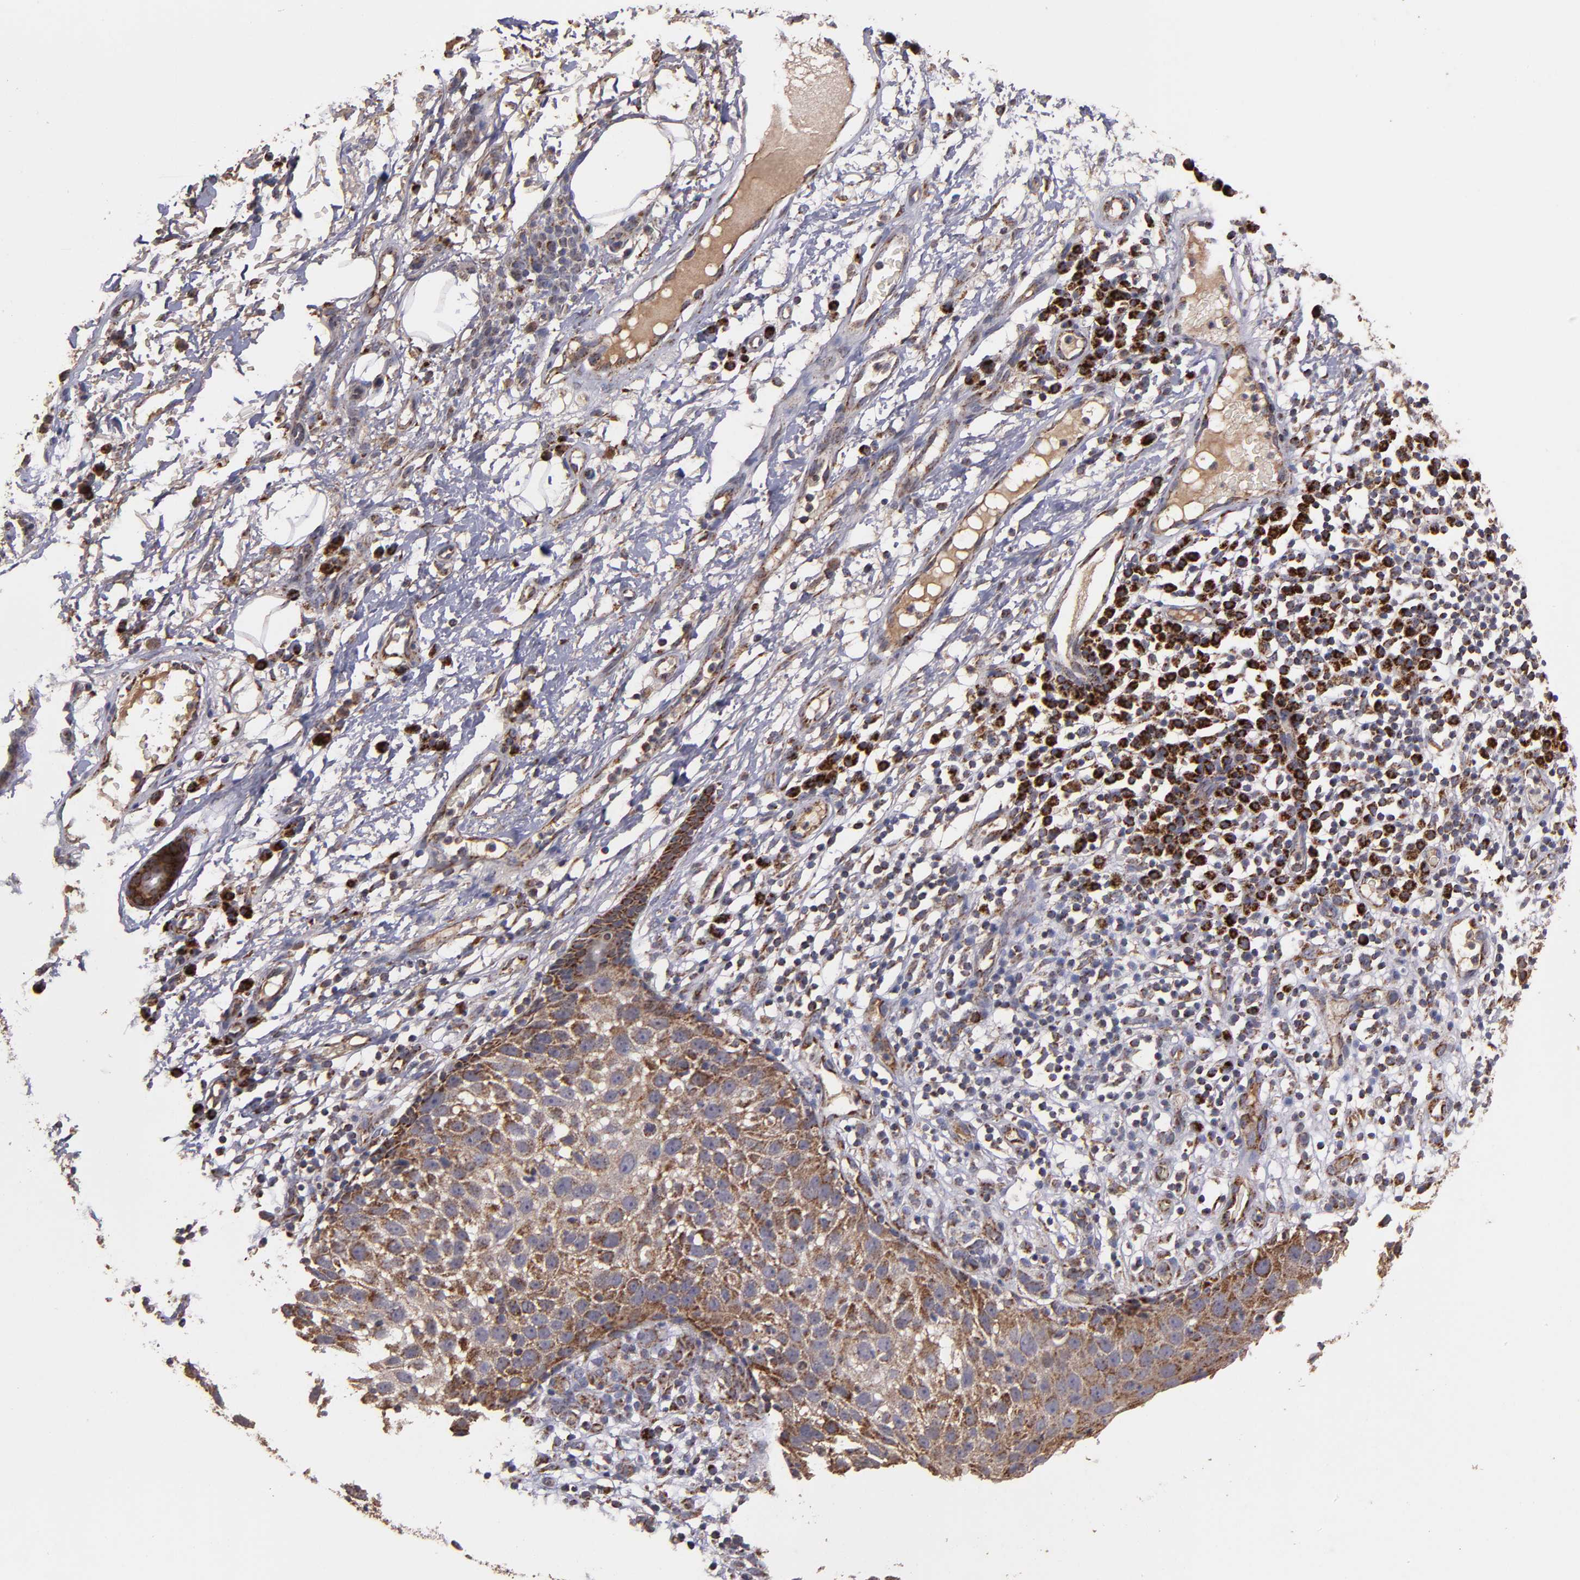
{"staining": {"intensity": "moderate", "quantity": "25%-75%", "location": "cytoplasmic/membranous"}, "tissue": "skin cancer", "cell_type": "Tumor cells", "image_type": "cancer", "snomed": [{"axis": "morphology", "description": "Squamous cell carcinoma, NOS"}, {"axis": "topography", "description": "Skin"}], "caption": "Immunohistochemistry micrograph of human skin squamous cell carcinoma stained for a protein (brown), which demonstrates medium levels of moderate cytoplasmic/membranous positivity in about 25%-75% of tumor cells.", "gene": "TIMM9", "patient": {"sex": "male", "age": 87}}